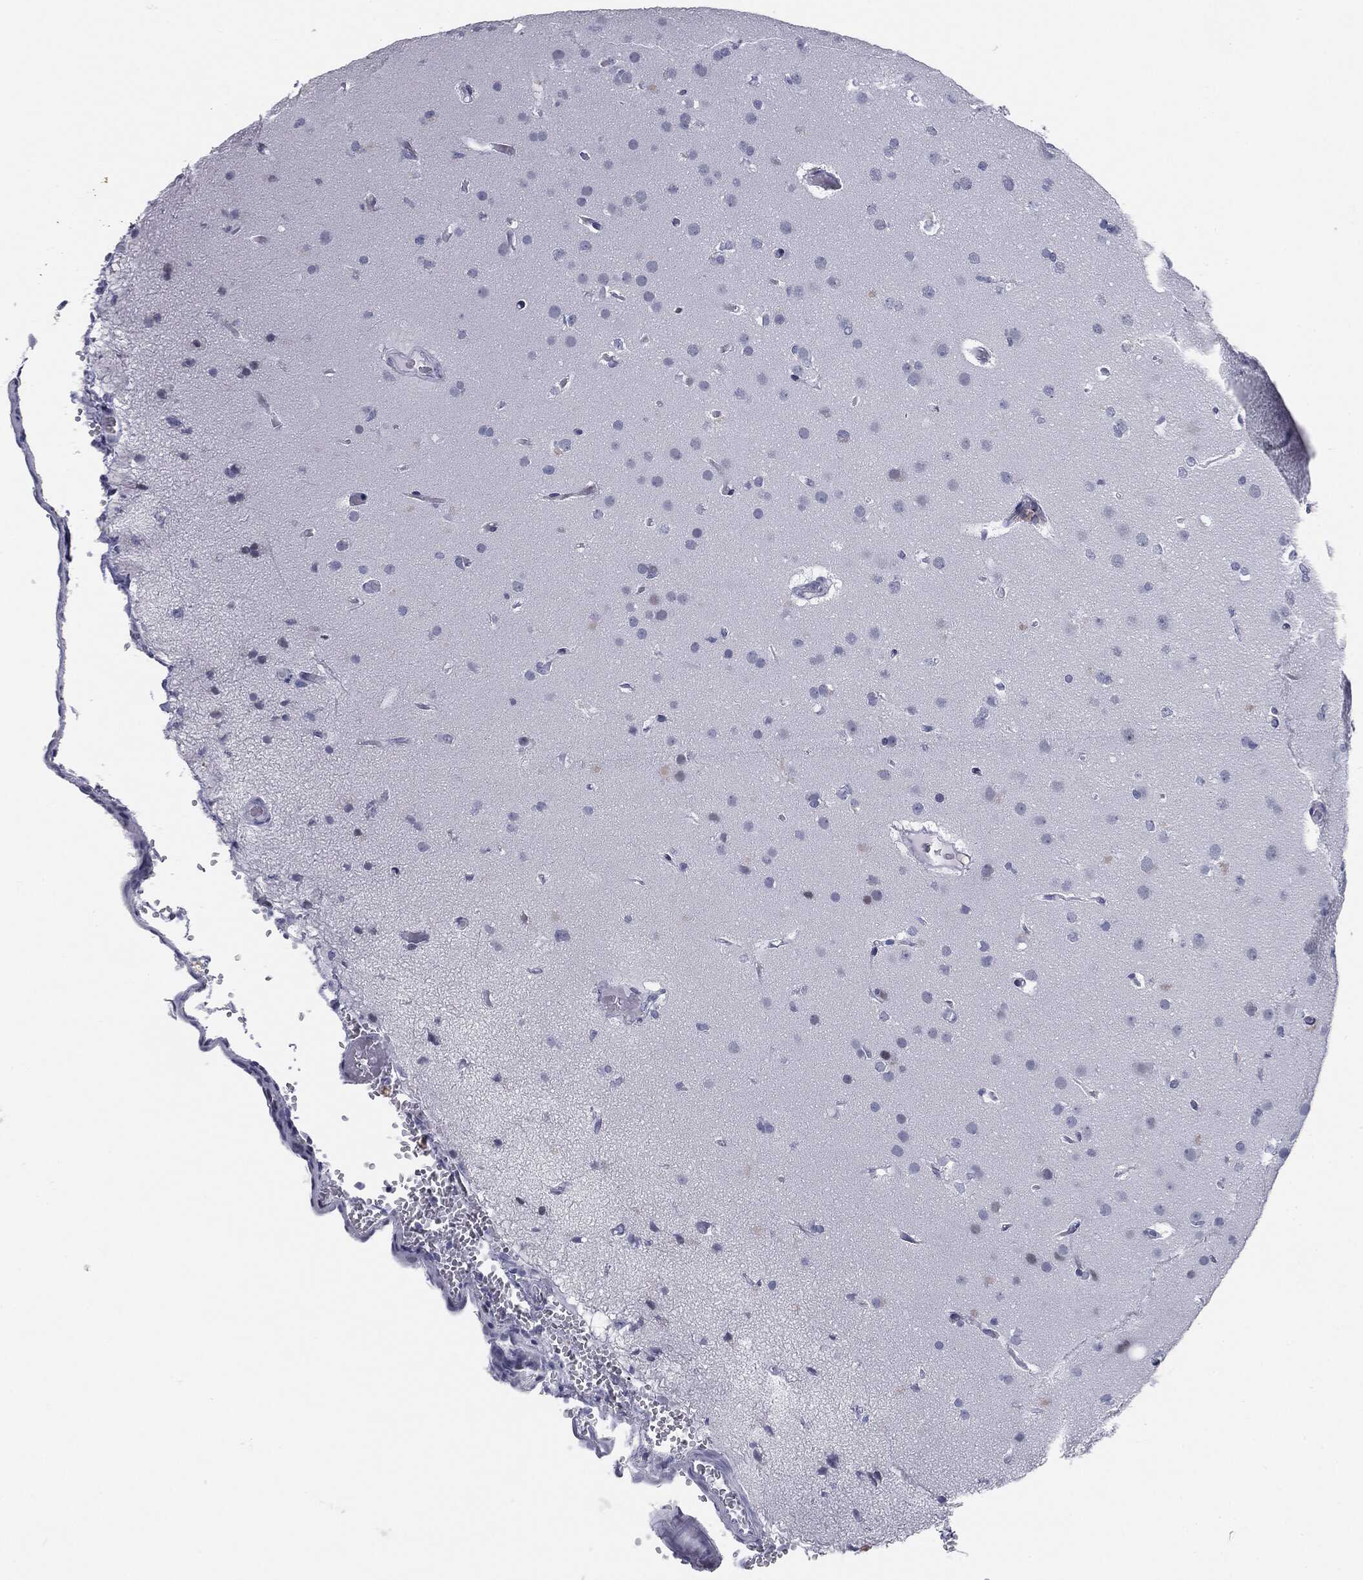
{"staining": {"intensity": "negative", "quantity": "none", "location": "none"}, "tissue": "glioma", "cell_type": "Tumor cells", "image_type": "cancer", "snomed": [{"axis": "morphology", "description": "Glioma, malignant, NOS"}, {"axis": "topography", "description": "Cerebral cortex"}], "caption": "Tumor cells show no significant protein positivity in glioma.", "gene": "TPO", "patient": {"sex": "male", "age": 58}}